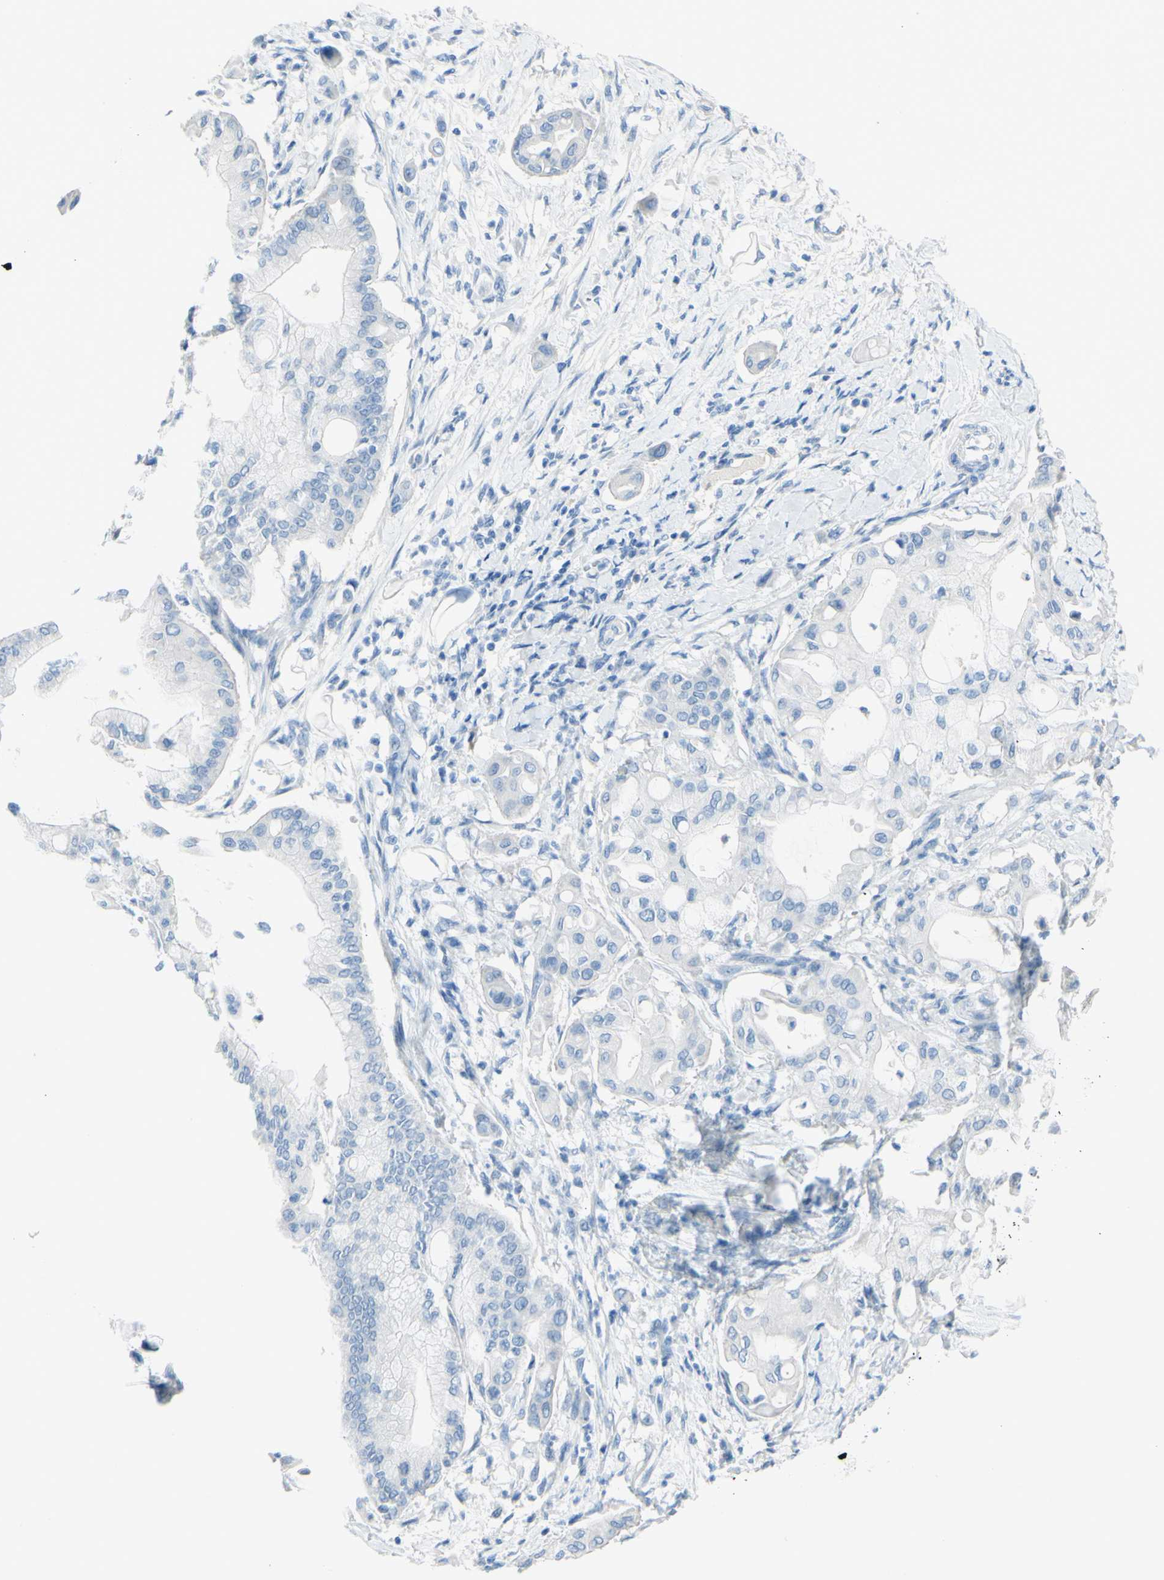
{"staining": {"intensity": "negative", "quantity": "none", "location": "none"}, "tissue": "pancreatic cancer", "cell_type": "Tumor cells", "image_type": "cancer", "snomed": [{"axis": "morphology", "description": "Adenocarcinoma, NOS"}, {"axis": "morphology", "description": "Adenocarcinoma, metastatic, NOS"}, {"axis": "topography", "description": "Lymph node"}, {"axis": "topography", "description": "Pancreas"}, {"axis": "topography", "description": "Duodenum"}], "caption": "This is an immunohistochemistry (IHC) micrograph of pancreatic cancer (metastatic adenocarcinoma). There is no expression in tumor cells.", "gene": "TFPI2", "patient": {"sex": "female", "age": 64}}